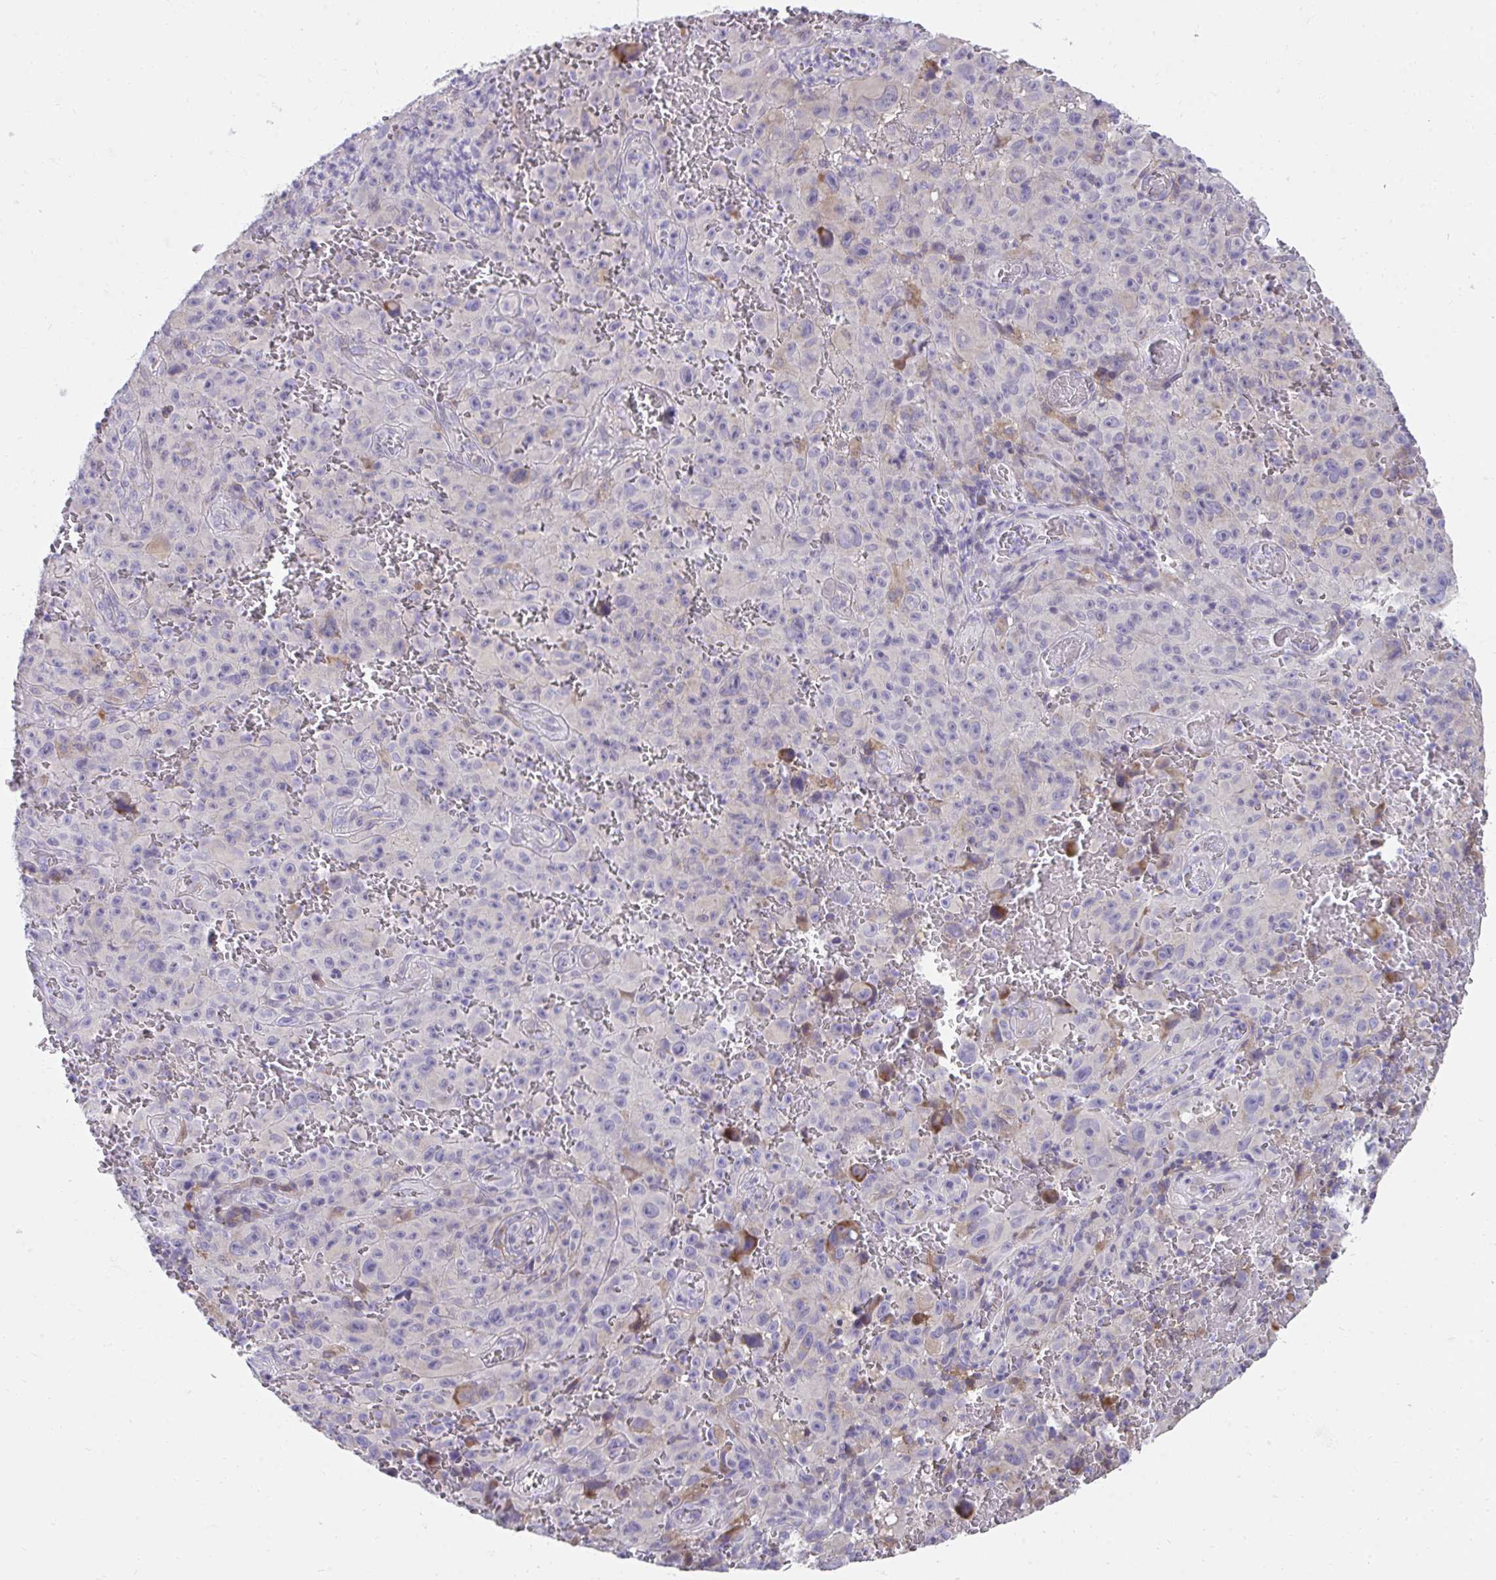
{"staining": {"intensity": "negative", "quantity": "none", "location": "none"}, "tissue": "melanoma", "cell_type": "Tumor cells", "image_type": "cancer", "snomed": [{"axis": "morphology", "description": "Malignant melanoma, NOS"}, {"axis": "topography", "description": "Skin"}], "caption": "Tumor cells are negative for brown protein staining in melanoma.", "gene": "SLAMF7", "patient": {"sex": "female", "age": 82}}